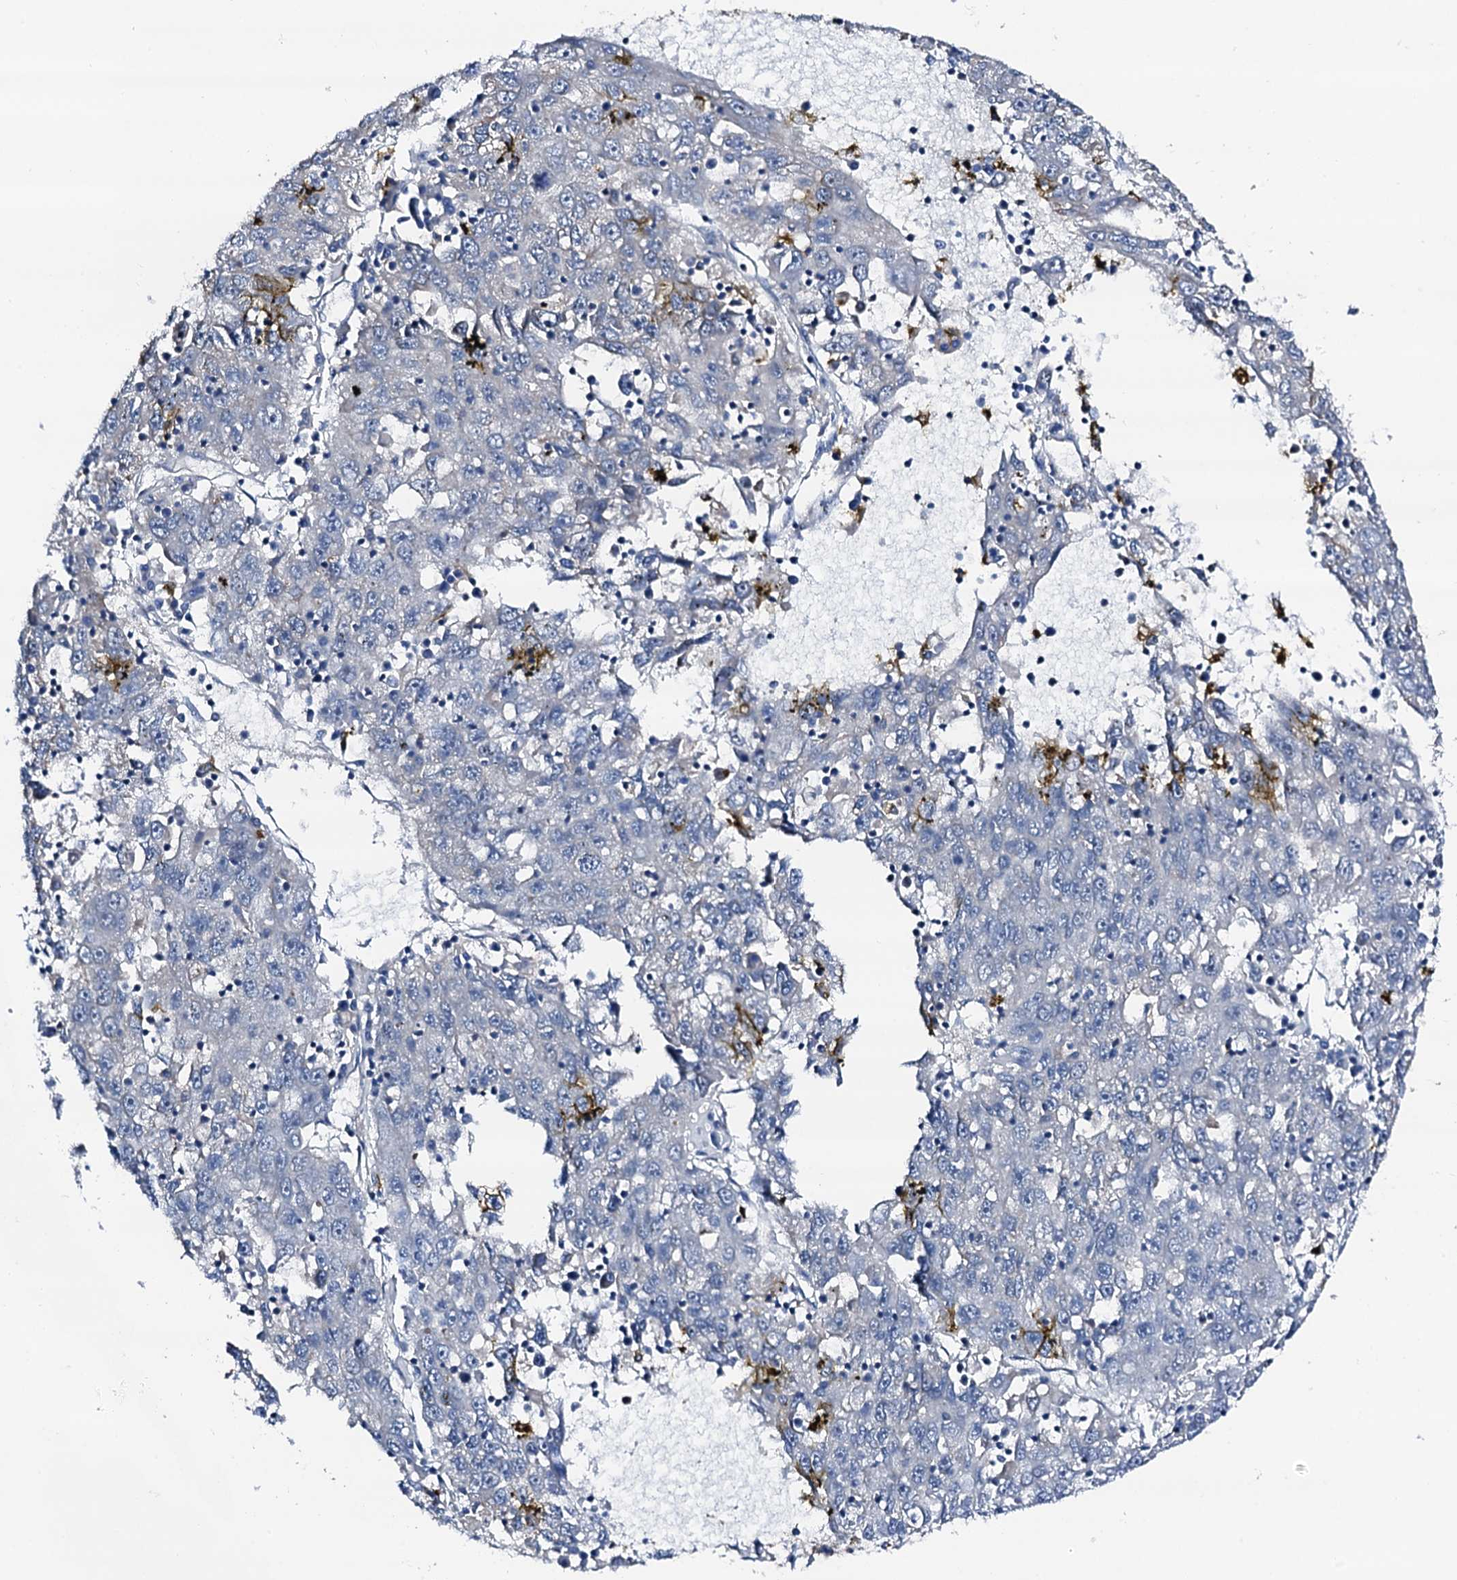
{"staining": {"intensity": "negative", "quantity": "none", "location": "none"}, "tissue": "liver cancer", "cell_type": "Tumor cells", "image_type": "cancer", "snomed": [{"axis": "morphology", "description": "Carcinoma, Hepatocellular, NOS"}, {"axis": "topography", "description": "Liver"}], "caption": "Liver cancer was stained to show a protein in brown. There is no significant expression in tumor cells.", "gene": "TRAFD1", "patient": {"sex": "male", "age": 49}}